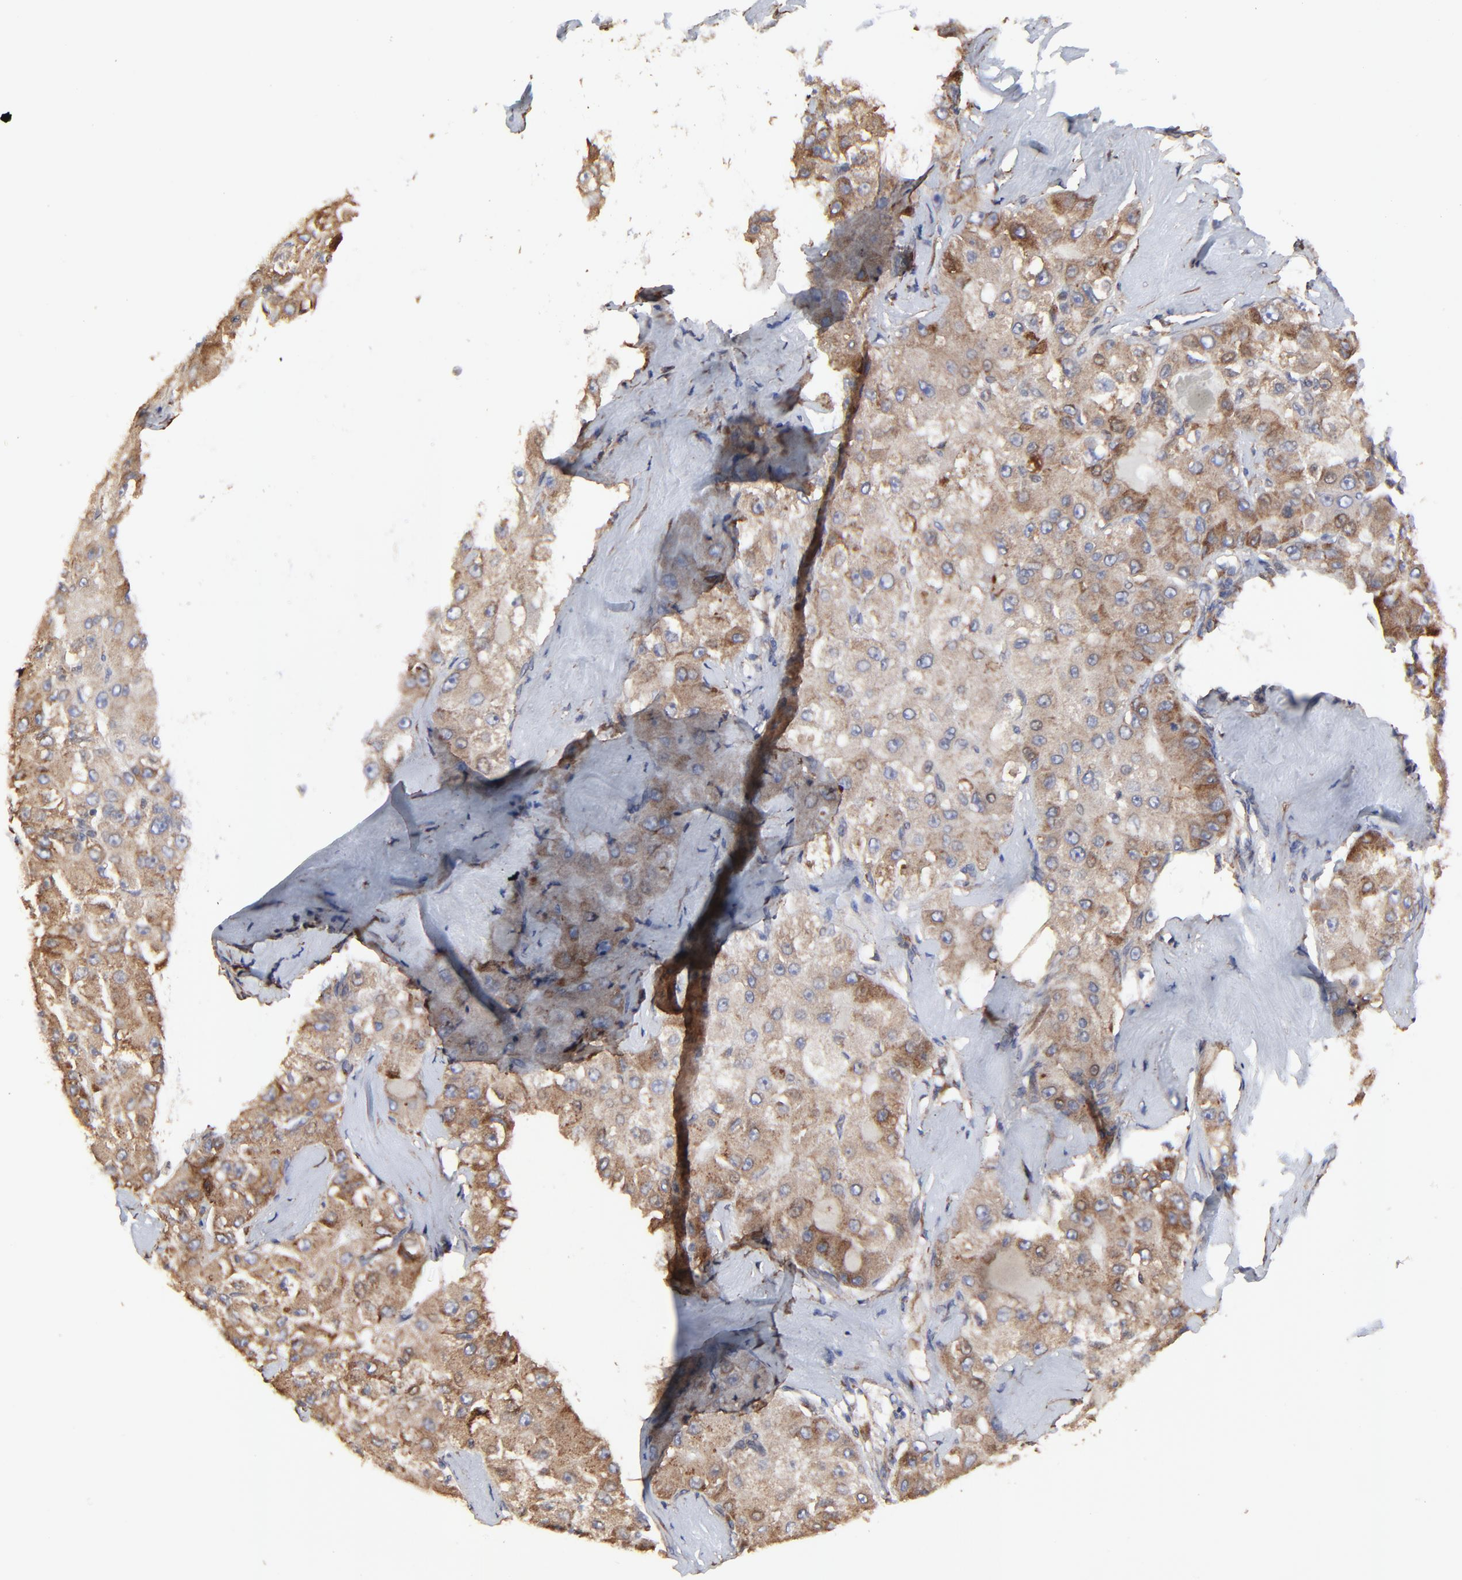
{"staining": {"intensity": "moderate", "quantity": ">75%", "location": "cytoplasmic/membranous"}, "tissue": "liver cancer", "cell_type": "Tumor cells", "image_type": "cancer", "snomed": [{"axis": "morphology", "description": "Carcinoma, Hepatocellular, NOS"}, {"axis": "topography", "description": "Liver"}], "caption": "Liver cancer stained for a protein demonstrates moderate cytoplasmic/membranous positivity in tumor cells.", "gene": "ELP2", "patient": {"sex": "male", "age": 80}}